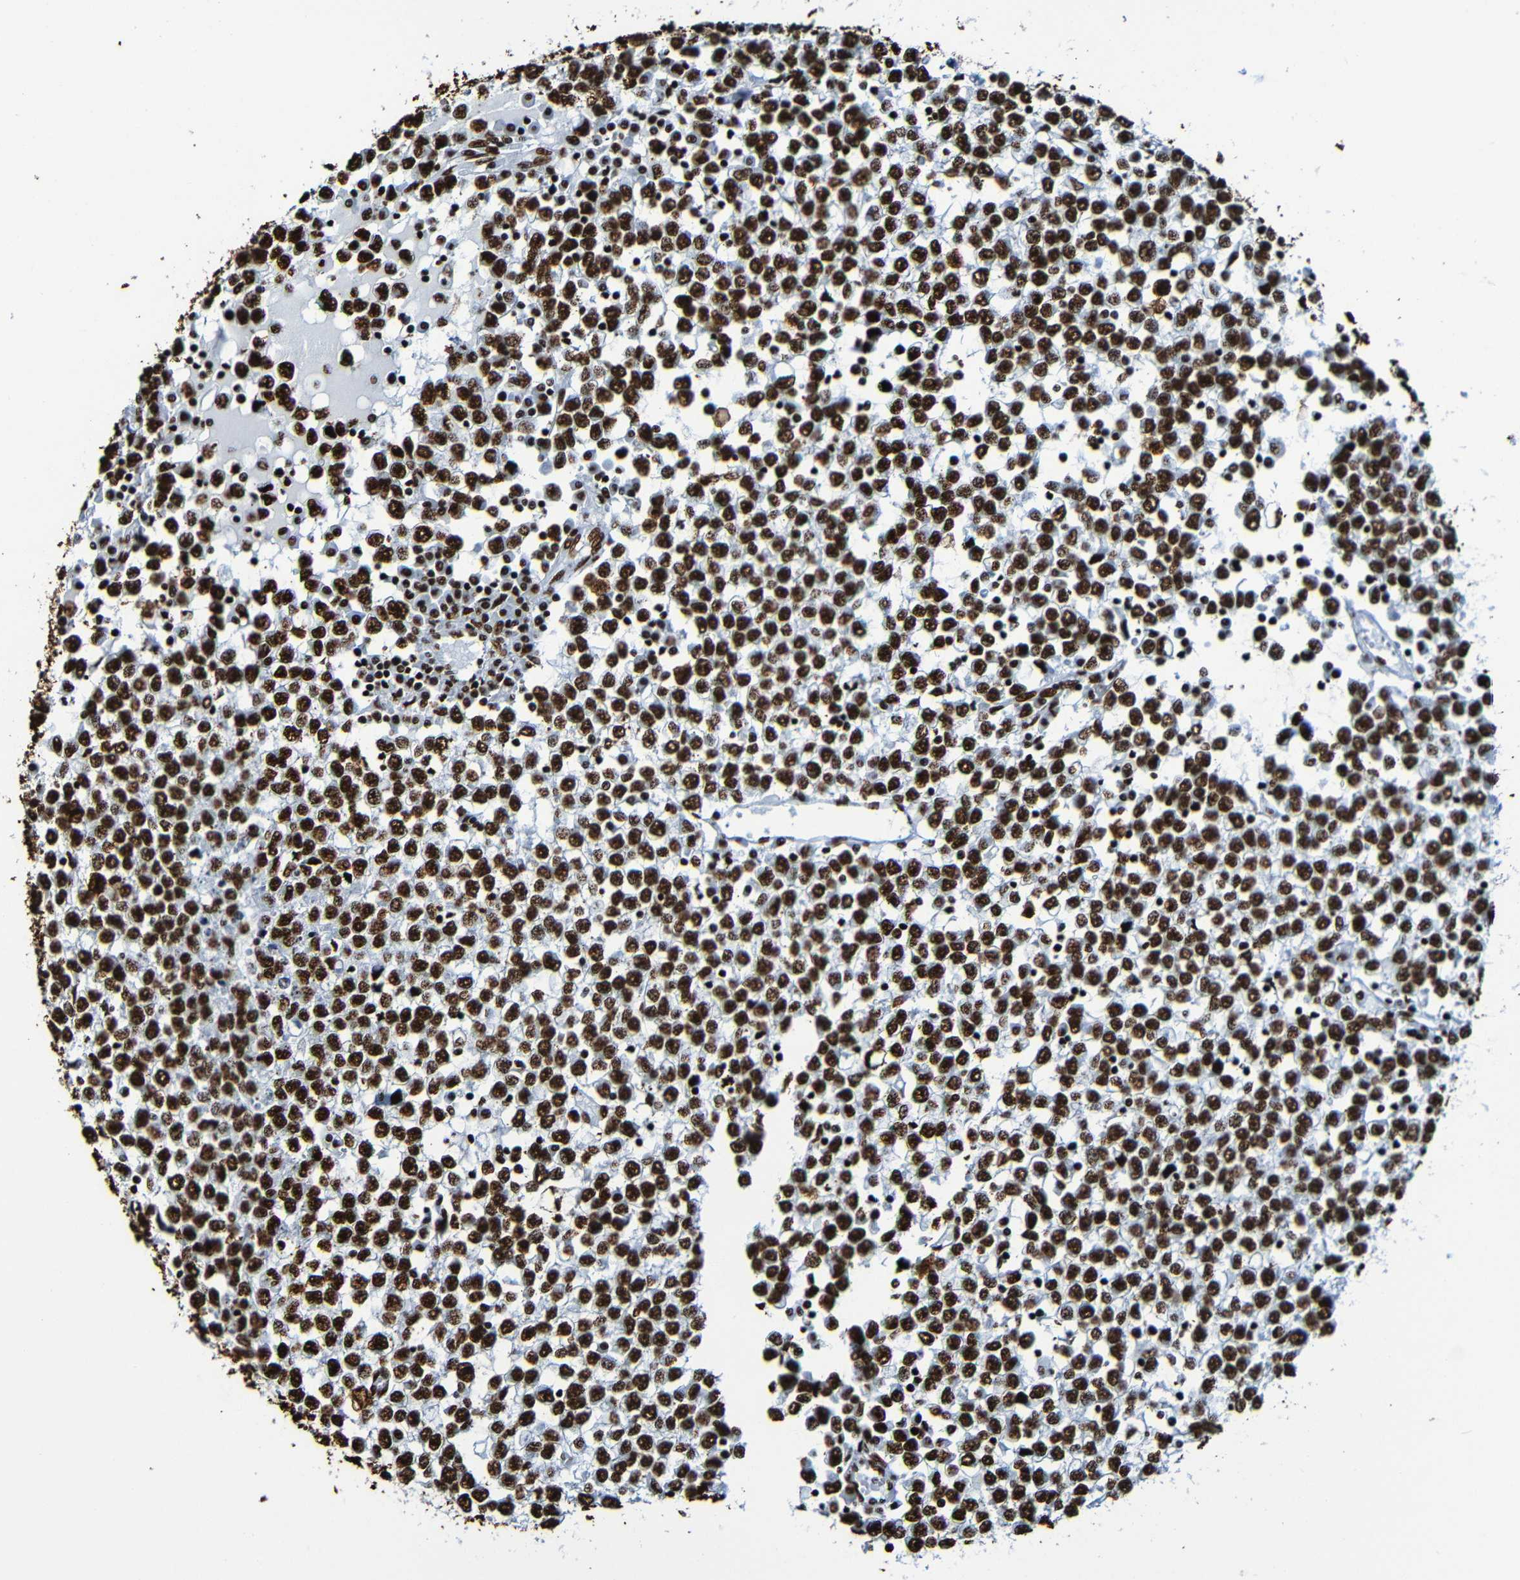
{"staining": {"intensity": "strong", "quantity": ">75%", "location": "nuclear"}, "tissue": "testis cancer", "cell_type": "Tumor cells", "image_type": "cancer", "snomed": [{"axis": "morphology", "description": "Seminoma, NOS"}, {"axis": "topography", "description": "Testis"}], "caption": "A brown stain shows strong nuclear positivity of a protein in testis cancer tumor cells. The staining was performed using DAB to visualize the protein expression in brown, while the nuclei were stained in blue with hematoxylin (Magnification: 20x).", "gene": "SRSF3", "patient": {"sex": "male", "age": 65}}